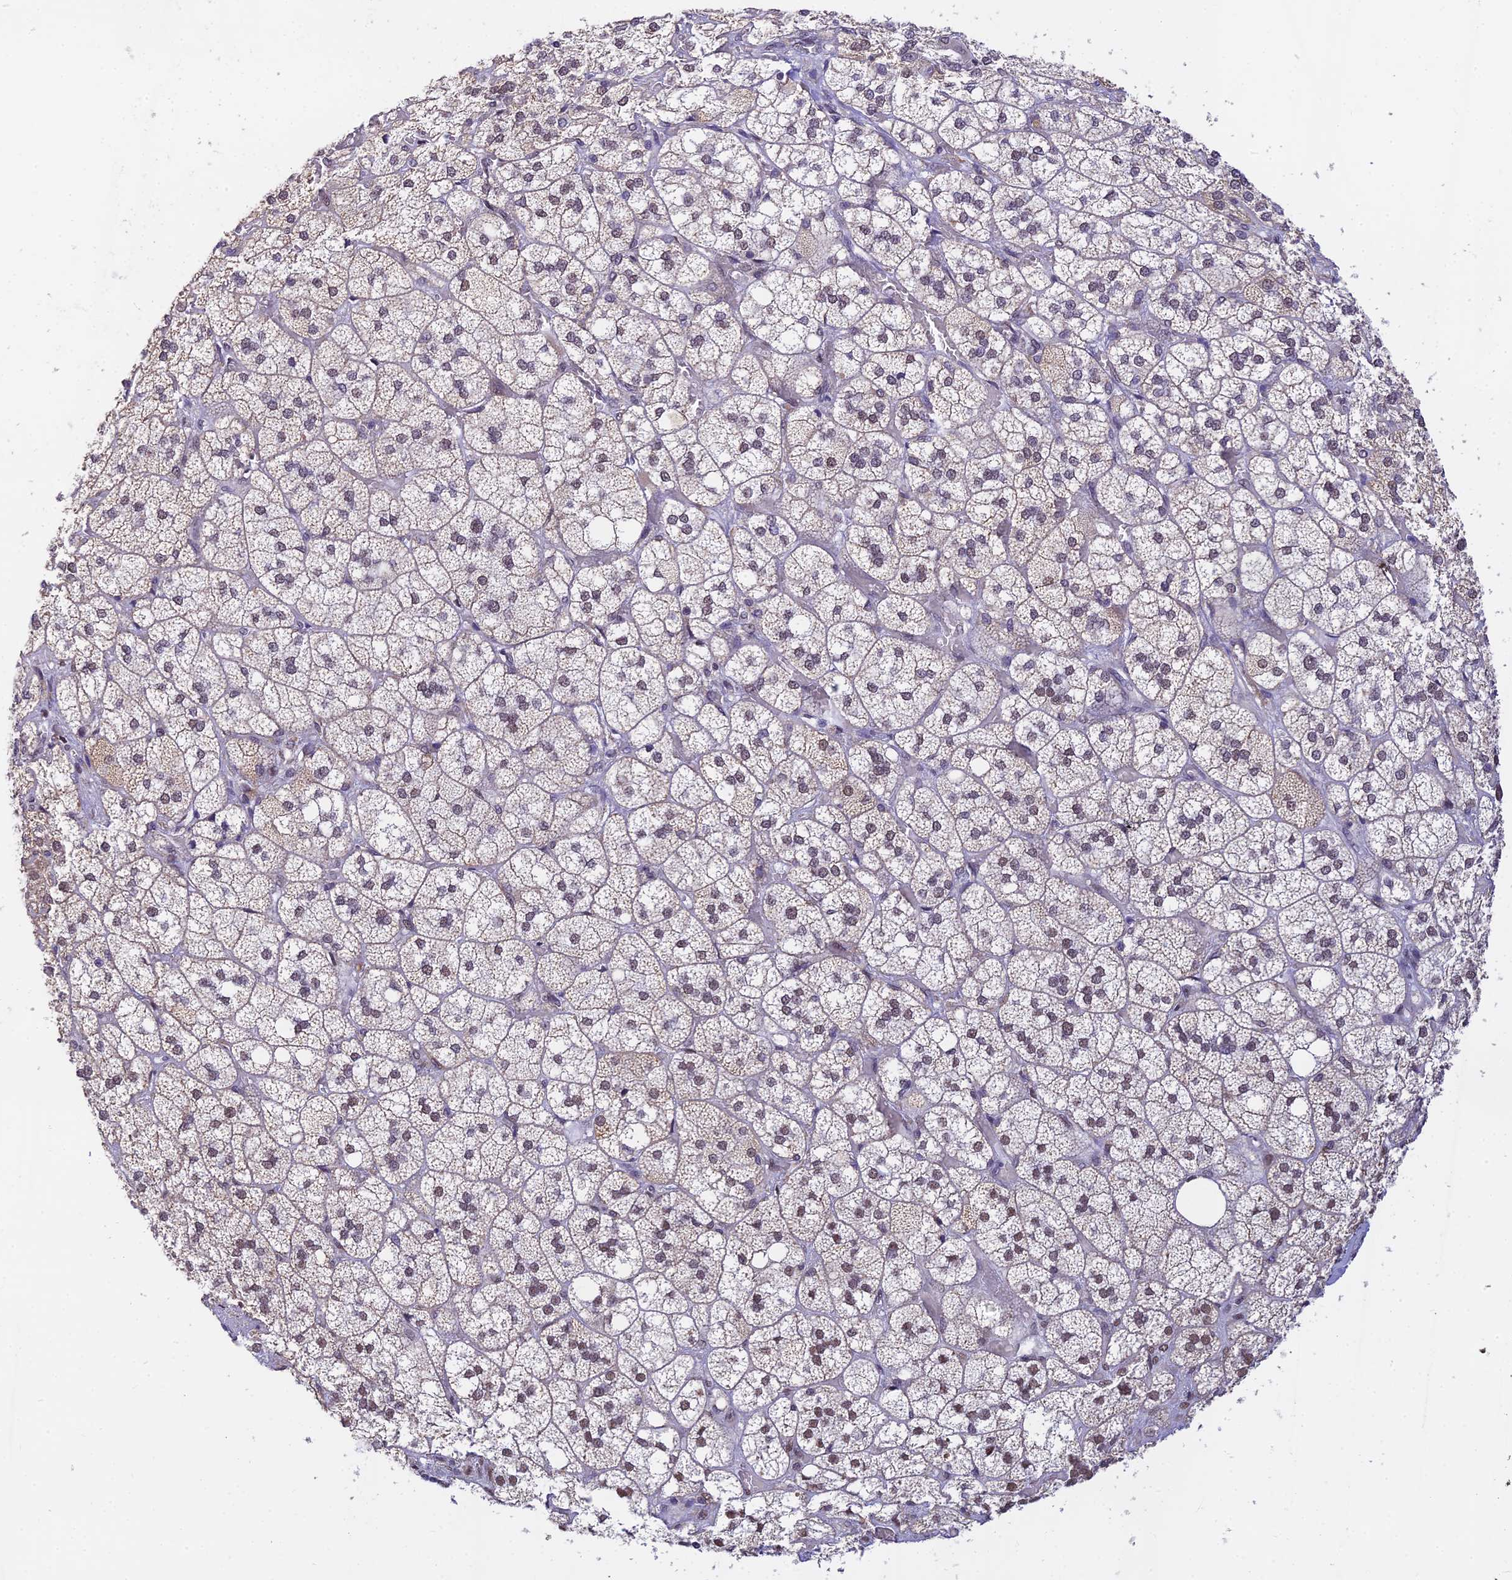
{"staining": {"intensity": "weak", "quantity": "25%-75%", "location": "nuclear"}, "tissue": "adrenal gland", "cell_type": "Glandular cells", "image_type": "normal", "snomed": [{"axis": "morphology", "description": "Normal tissue, NOS"}, {"axis": "topography", "description": "Adrenal gland"}], "caption": "Weak nuclear expression for a protein is present in about 25%-75% of glandular cells of benign adrenal gland using immunohistochemistry (IHC).", "gene": "C2orf49", "patient": {"sex": "male", "age": 61}}